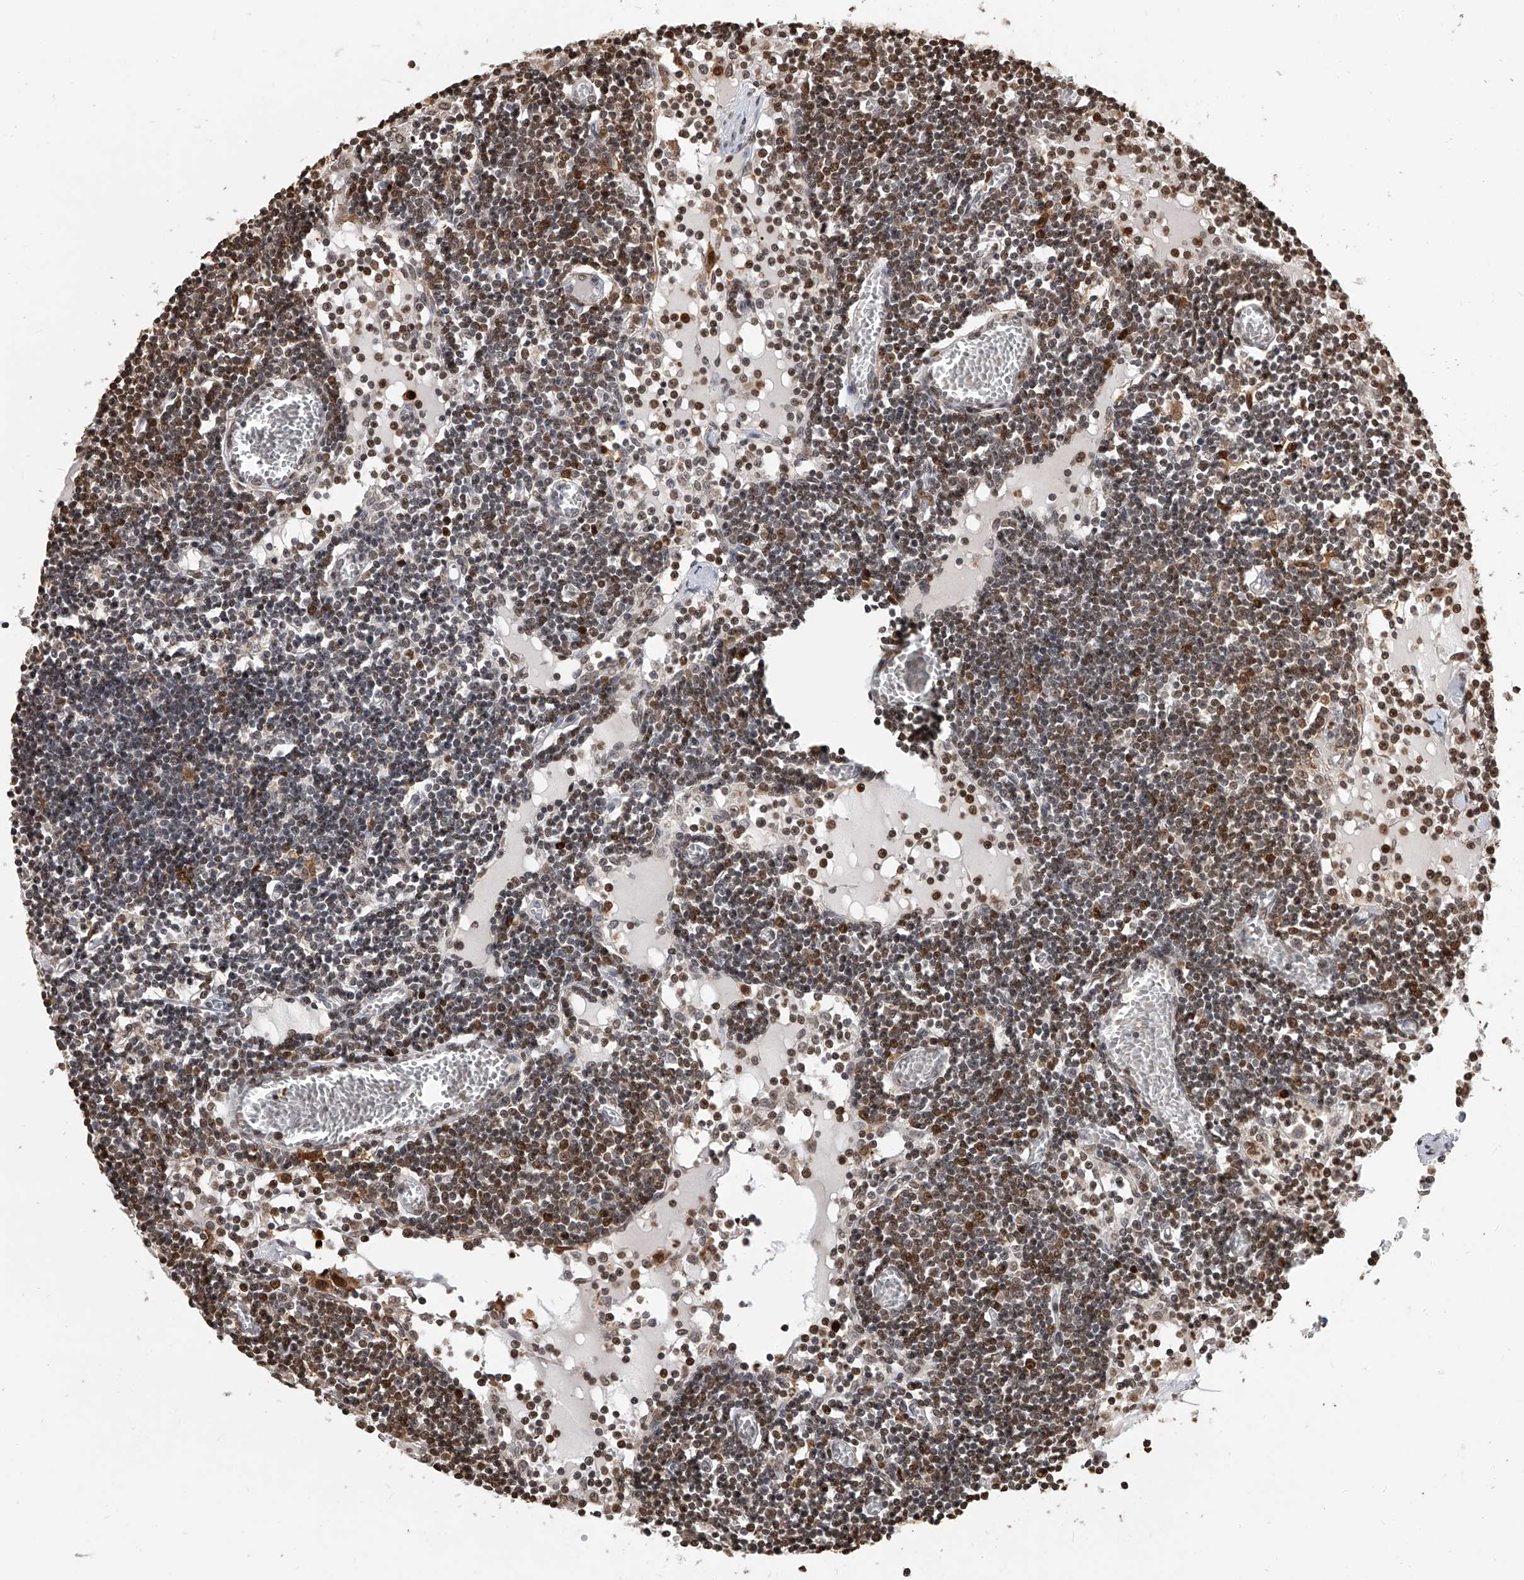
{"staining": {"intensity": "moderate", "quantity": "25%-75%", "location": "nuclear"}, "tissue": "lymph node", "cell_type": "Non-germinal center cells", "image_type": "normal", "snomed": [{"axis": "morphology", "description": "Normal tissue, NOS"}, {"axis": "topography", "description": "Lymph node"}], "caption": "Moderate nuclear protein positivity is present in approximately 25%-75% of non-germinal center cells in lymph node. (brown staining indicates protein expression, while blue staining denotes nuclei).", "gene": "CFAP410", "patient": {"sex": "female", "age": 11}}